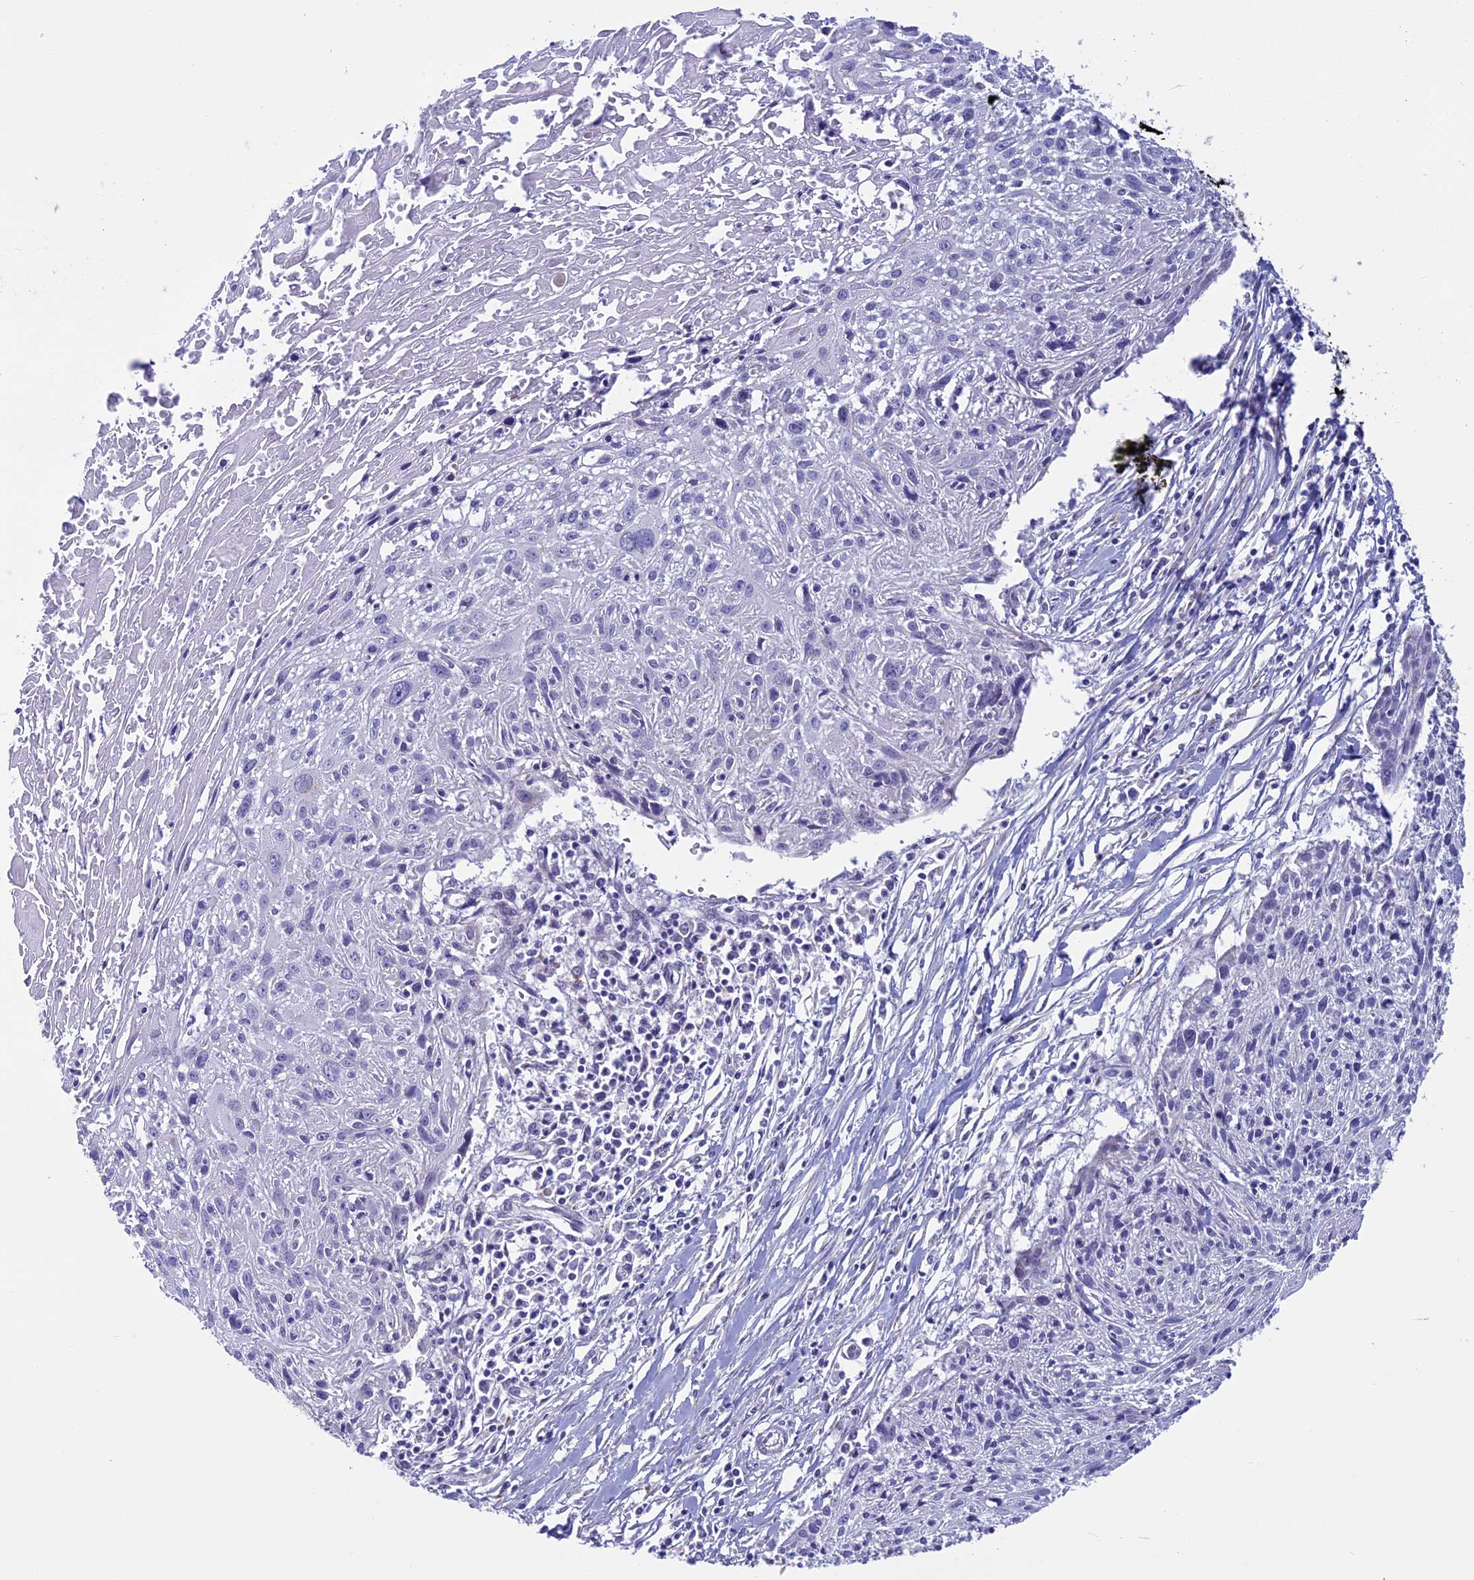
{"staining": {"intensity": "negative", "quantity": "none", "location": "none"}, "tissue": "cervical cancer", "cell_type": "Tumor cells", "image_type": "cancer", "snomed": [{"axis": "morphology", "description": "Squamous cell carcinoma, NOS"}, {"axis": "topography", "description": "Cervix"}], "caption": "IHC photomicrograph of neoplastic tissue: cervical cancer (squamous cell carcinoma) stained with DAB (3,3'-diaminobenzidine) exhibits no significant protein positivity in tumor cells.", "gene": "MFSD12", "patient": {"sex": "female", "age": 51}}